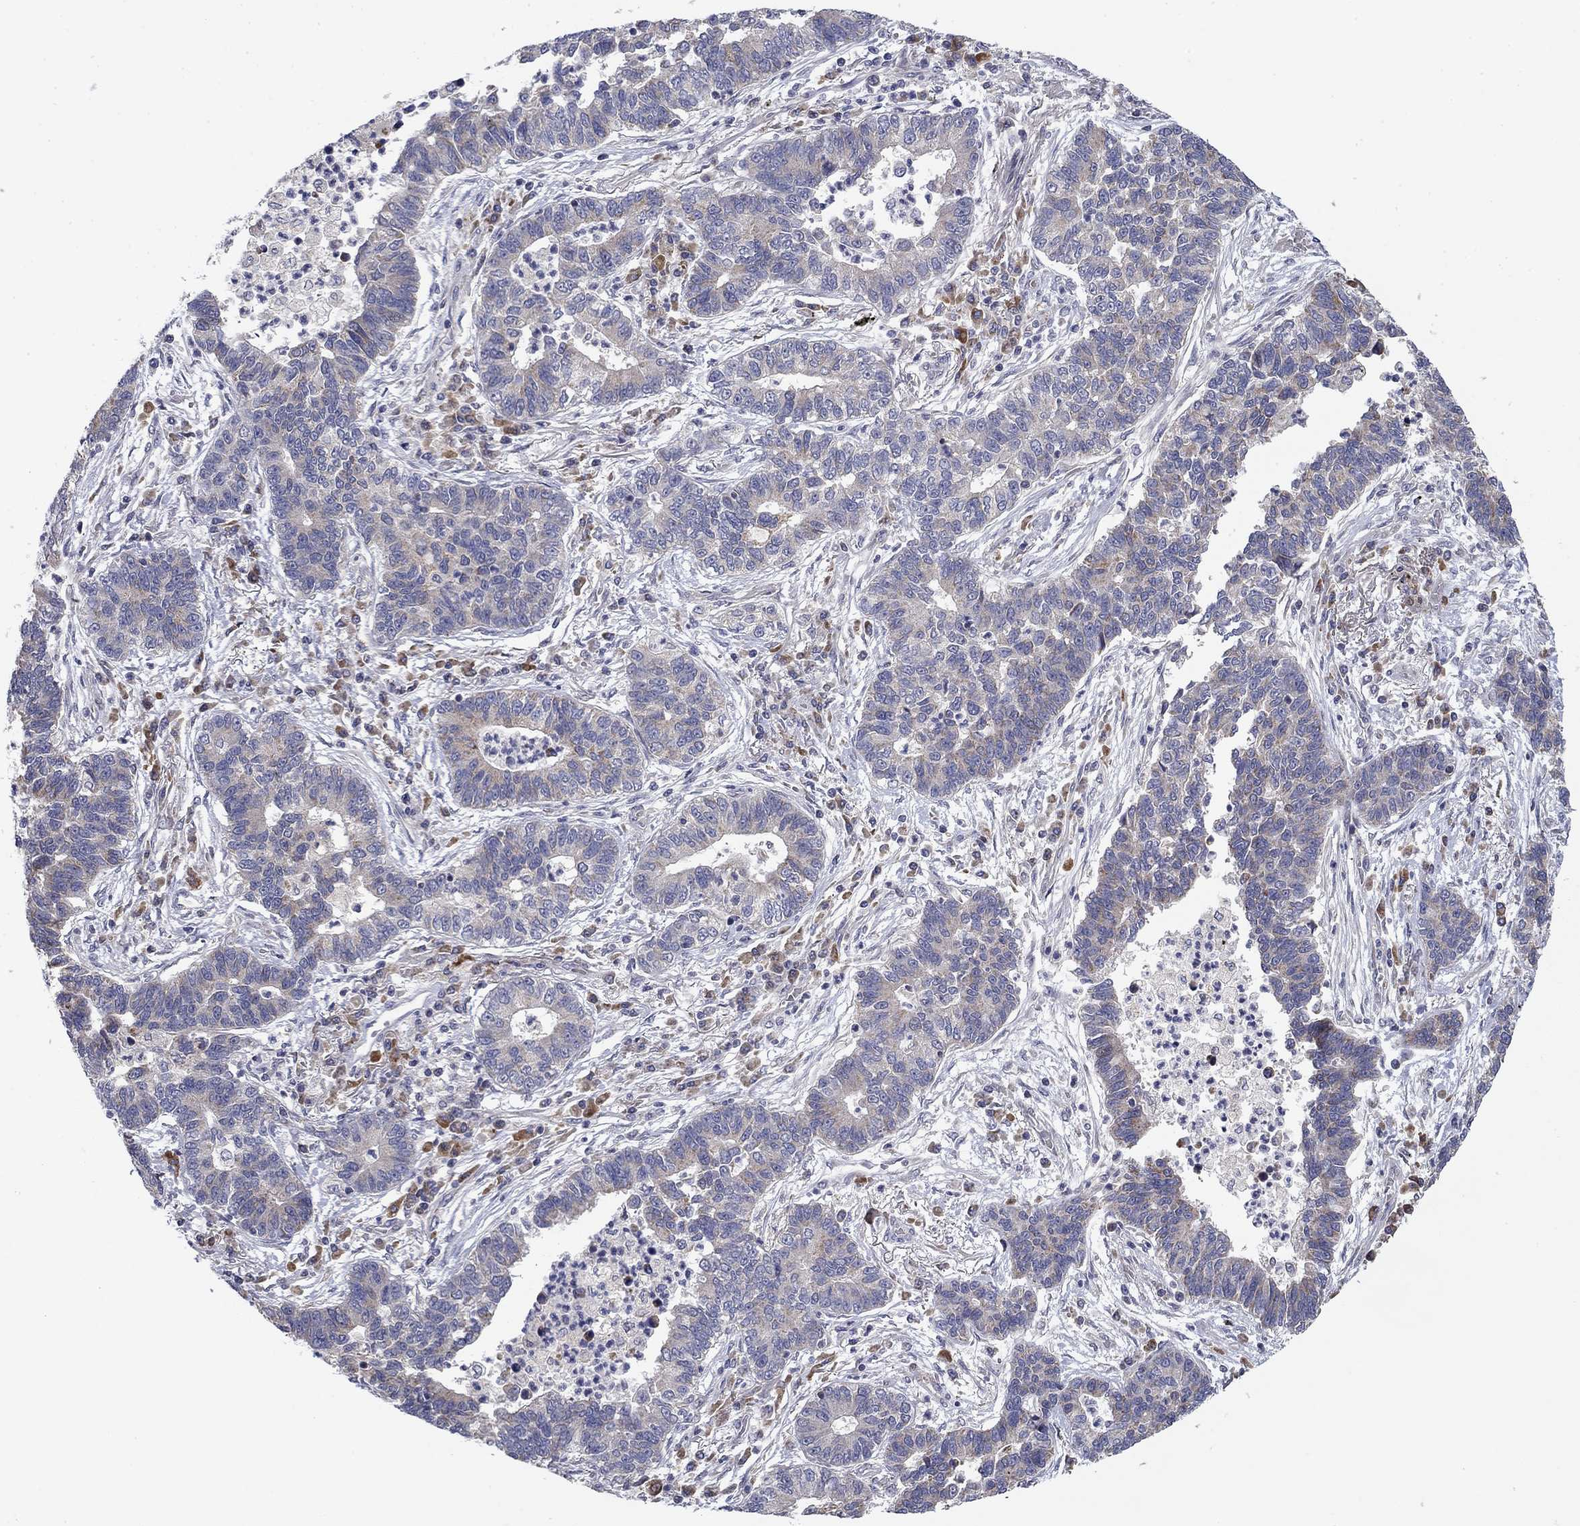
{"staining": {"intensity": "negative", "quantity": "none", "location": "none"}, "tissue": "lung cancer", "cell_type": "Tumor cells", "image_type": "cancer", "snomed": [{"axis": "morphology", "description": "Adenocarcinoma, NOS"}, {"axis": "topography", "description": "Lung"}], "caption": "High magnification brightfield microscopy of adenocarcinoma (lung) stained with DAB (3,3'-diaminobenzidine) (brown) and counterstained with hematoxylin (blue): tumor cells show no significant staining.", "gene": "MMAA", "patient": {"sex": "female", "age": 57}}